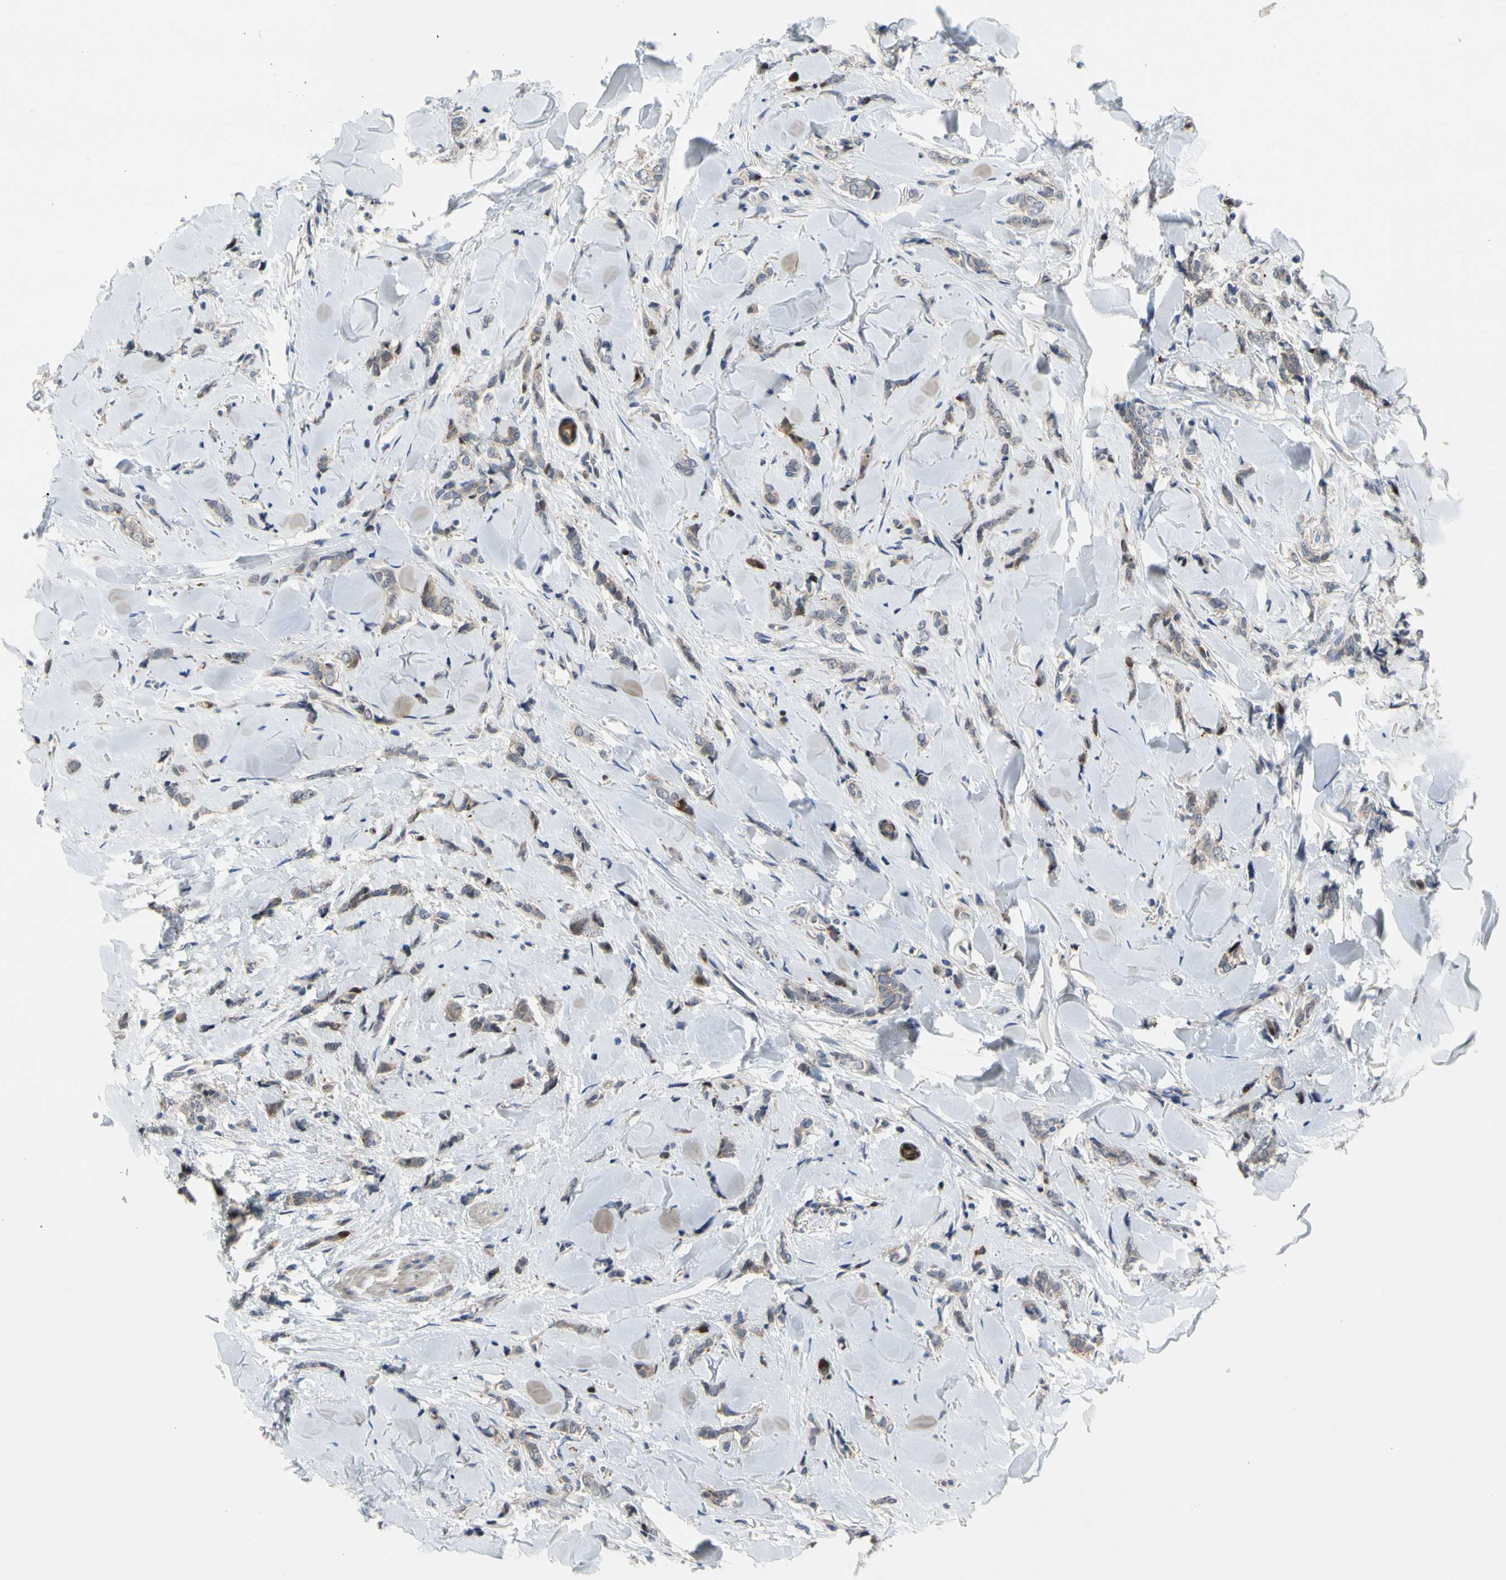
{"staining": {"intensity": "moderate", "quantity": ">75%", "location": "cytoplasmic/membranous"}, "tissue": "breast cancer", "cell_type": "Tumor cells", "image_type": "cancer", "snomed": [{"axis": "morphology", "description": "Lobular carcinoma"}, {"axis": "topography", "description": "Skin"}, {"axis": "topography", "description": "Breast"}], "caption": "Breast cancer stained with a brown dye displays moderate cytoplasmic/membranous positive expression in approximately >75% of tumor cells.", "gene": "HMGCR", "patient": {"sex": "female", "age": 46}}